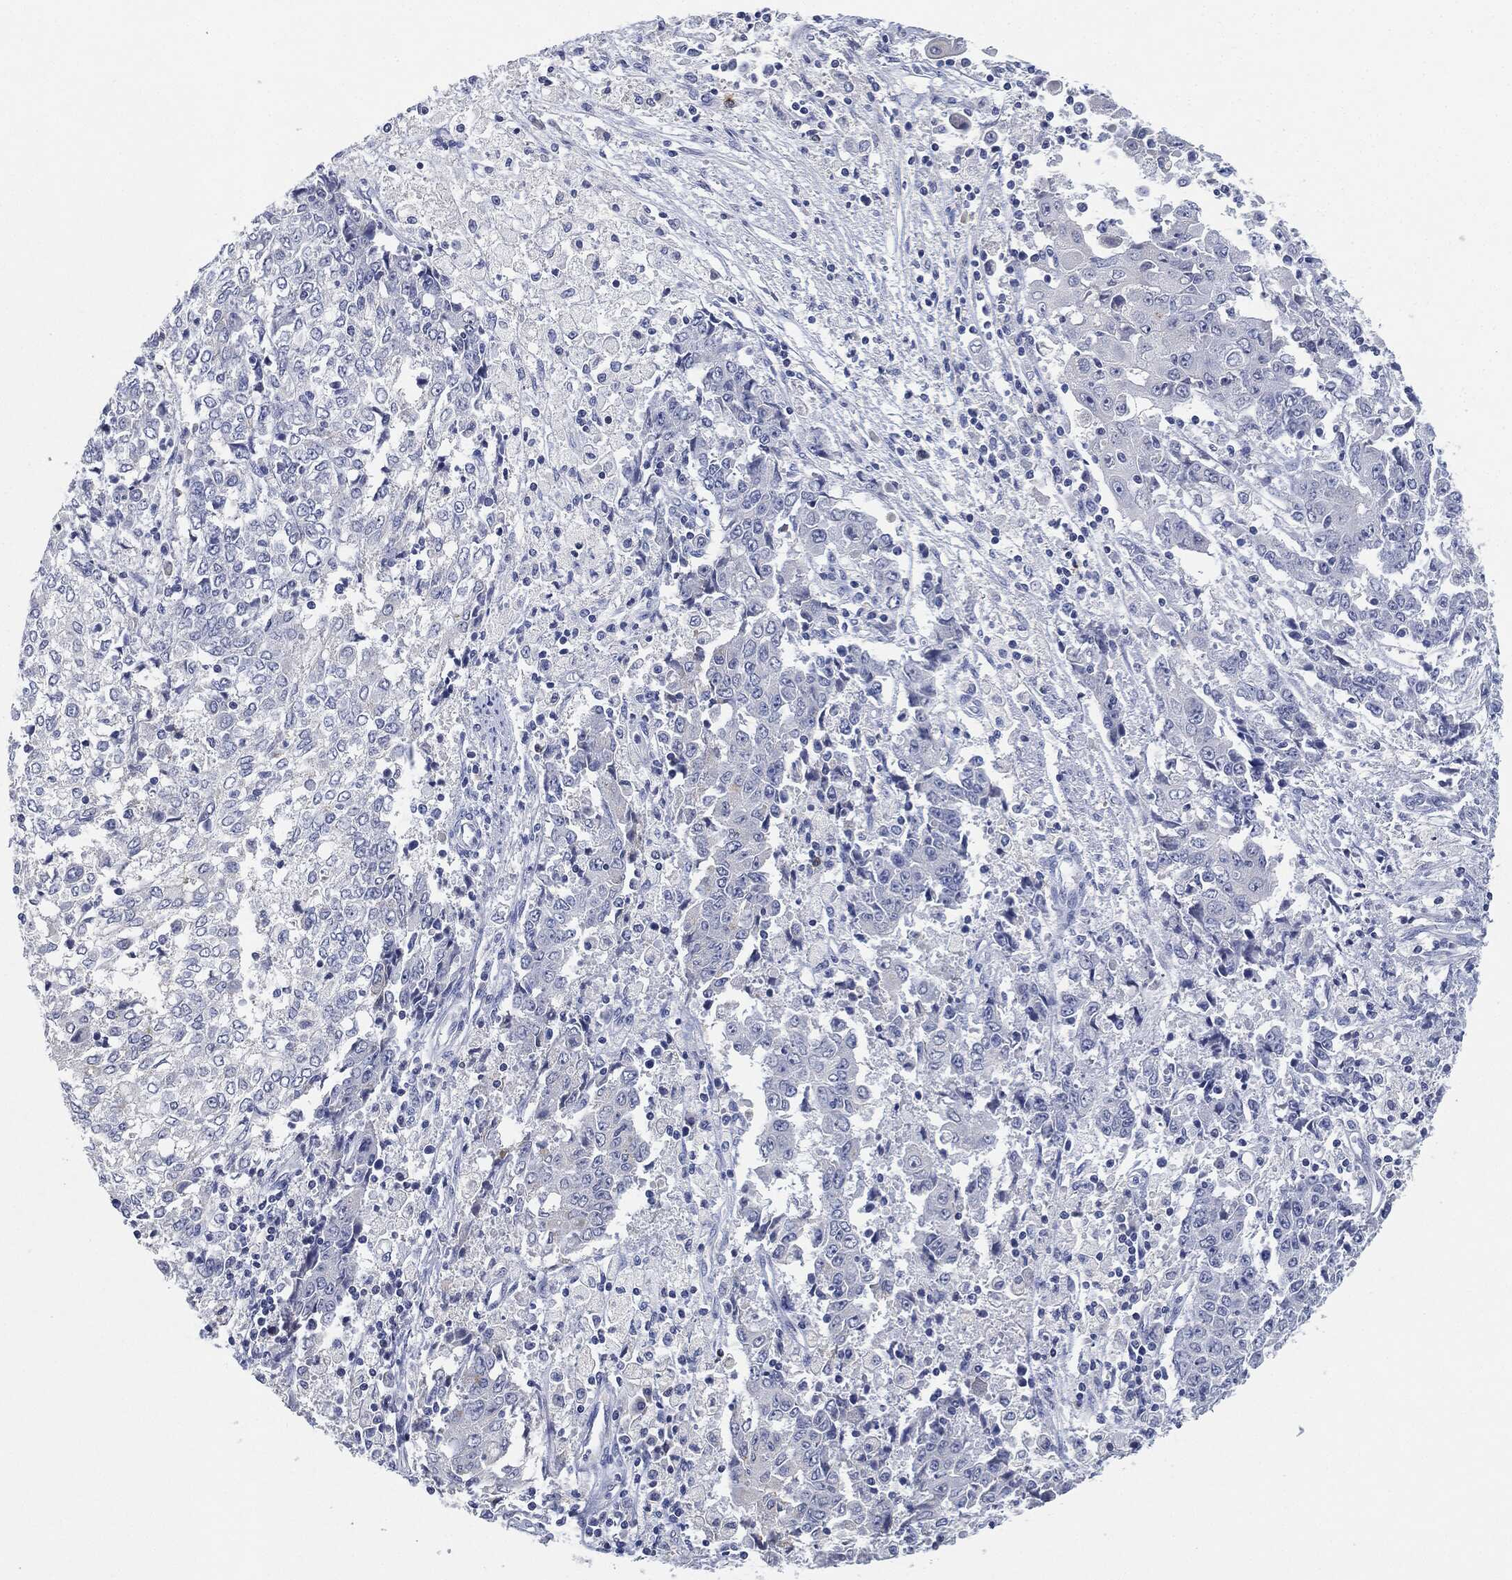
{"staining": {"intensity": "negative", "quantity": "none", "location": "none"}, "tissue": "ovarian cancer", "cell_type": "Tumor cells", "image_type": "cancer", "snomed": [{"axis": "morphology", "description": "Carcinoma, endometroid"}, {"axis": "topography", "description": "Ovary"}], "caption": "High magnification brightfield microscopy of ovarian endometroid carcinoma stained with DAB (3,3'-diaminobenzidine) (brown) and counterstained with hematoxylin (blue): tumor cells show no significant staining.", "gene": "NTRK1", "patient": {"sex": "female", "age": 42}}